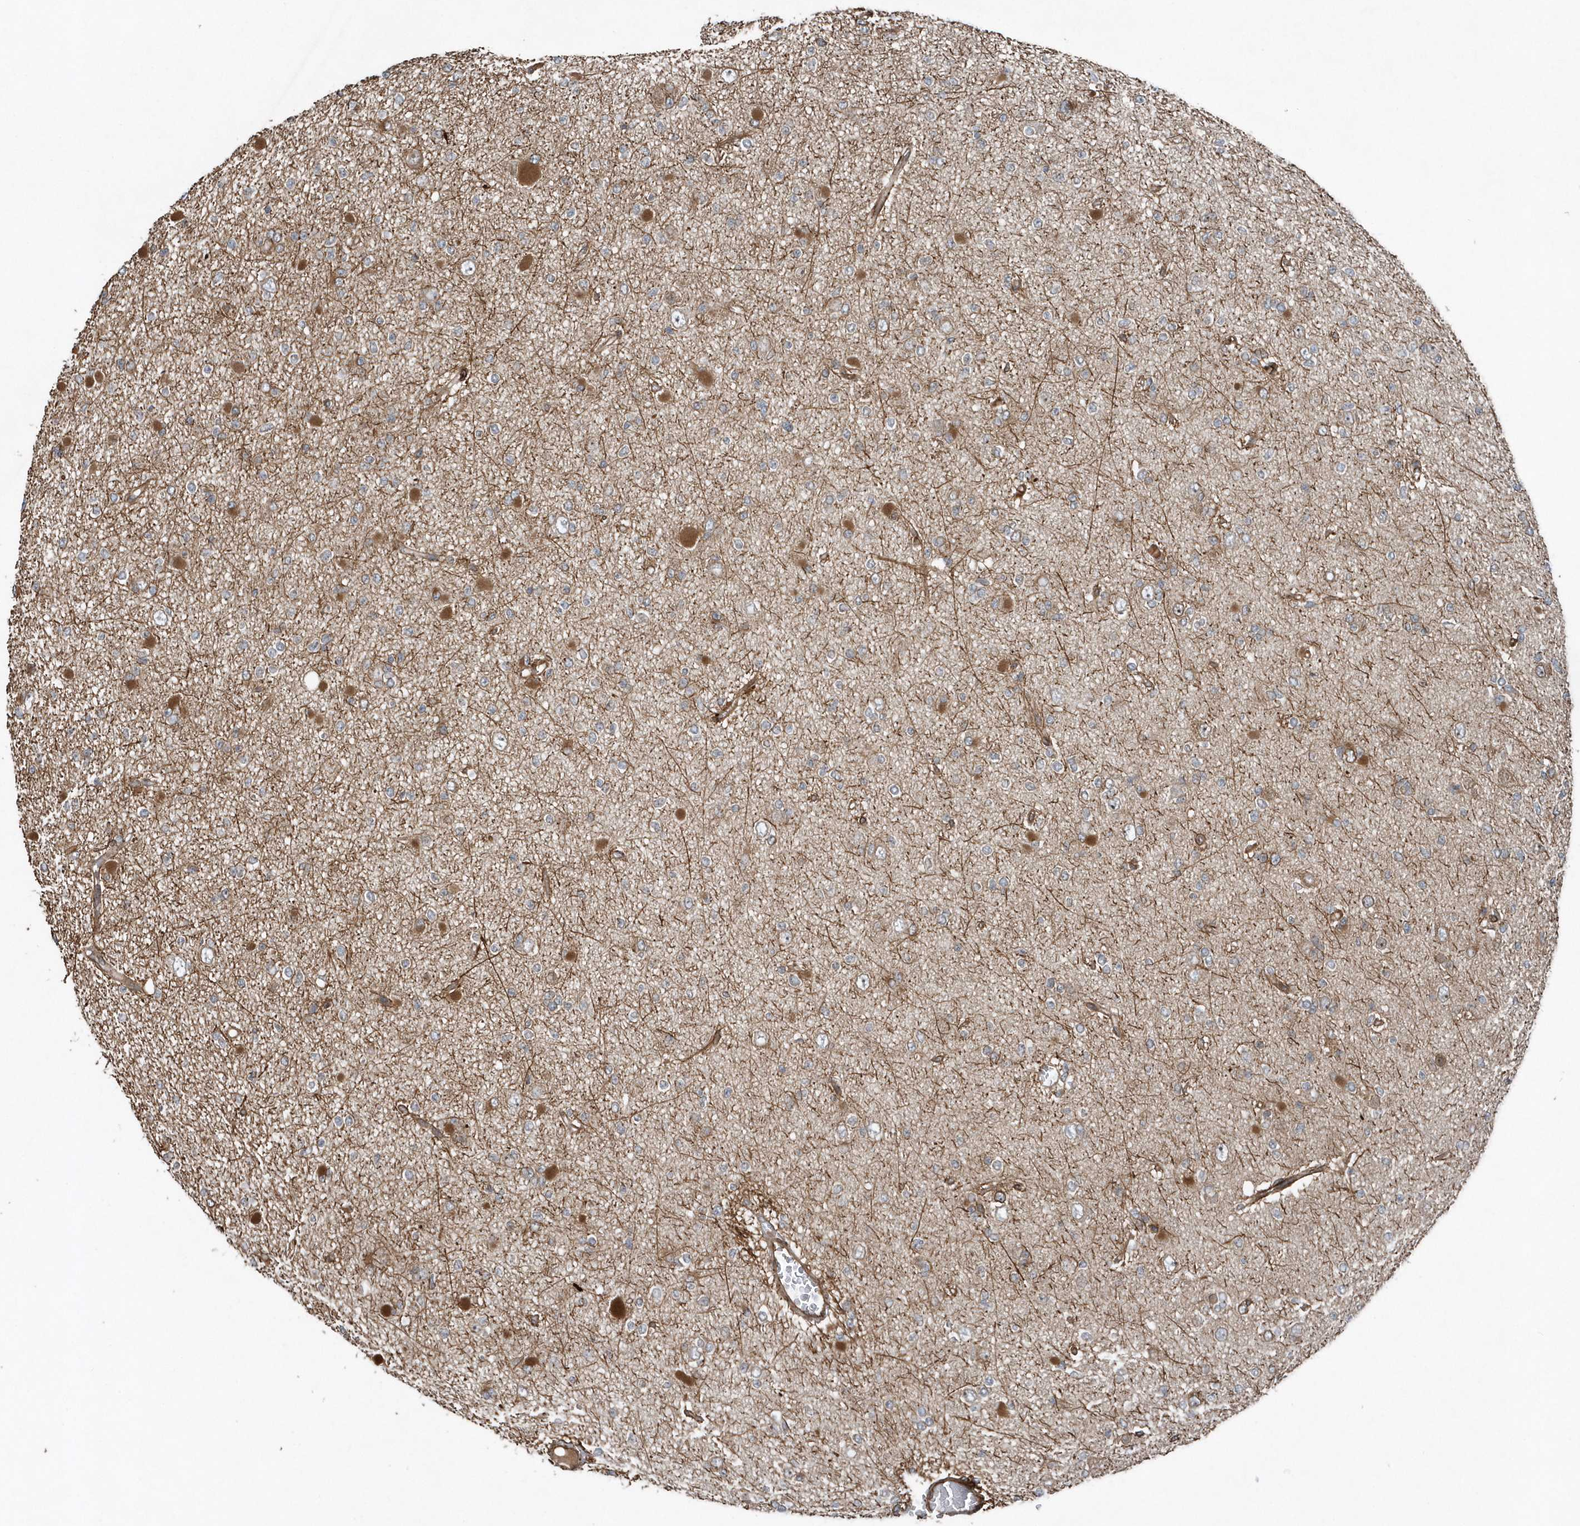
{"staining": {"intensity": "moderate", "quantity": "<25%", "location": "cytoplasmic/membranous"}, "tissue": "glioma", "cell_type": "Tumor cells", "image_type": "cancer", "snomed": [{"axis": "morphology", "description": "Glioma, malignant, Low grade"}, {"axis": "topography", "description": "Brain"}], "caption": "A micrograph of human glioma stained for a protein shows moderate cytoplasmic/membranous brown staining in tumor cells.", "gene": "MCC", "patient": {"sex": "female", "age": 22}}